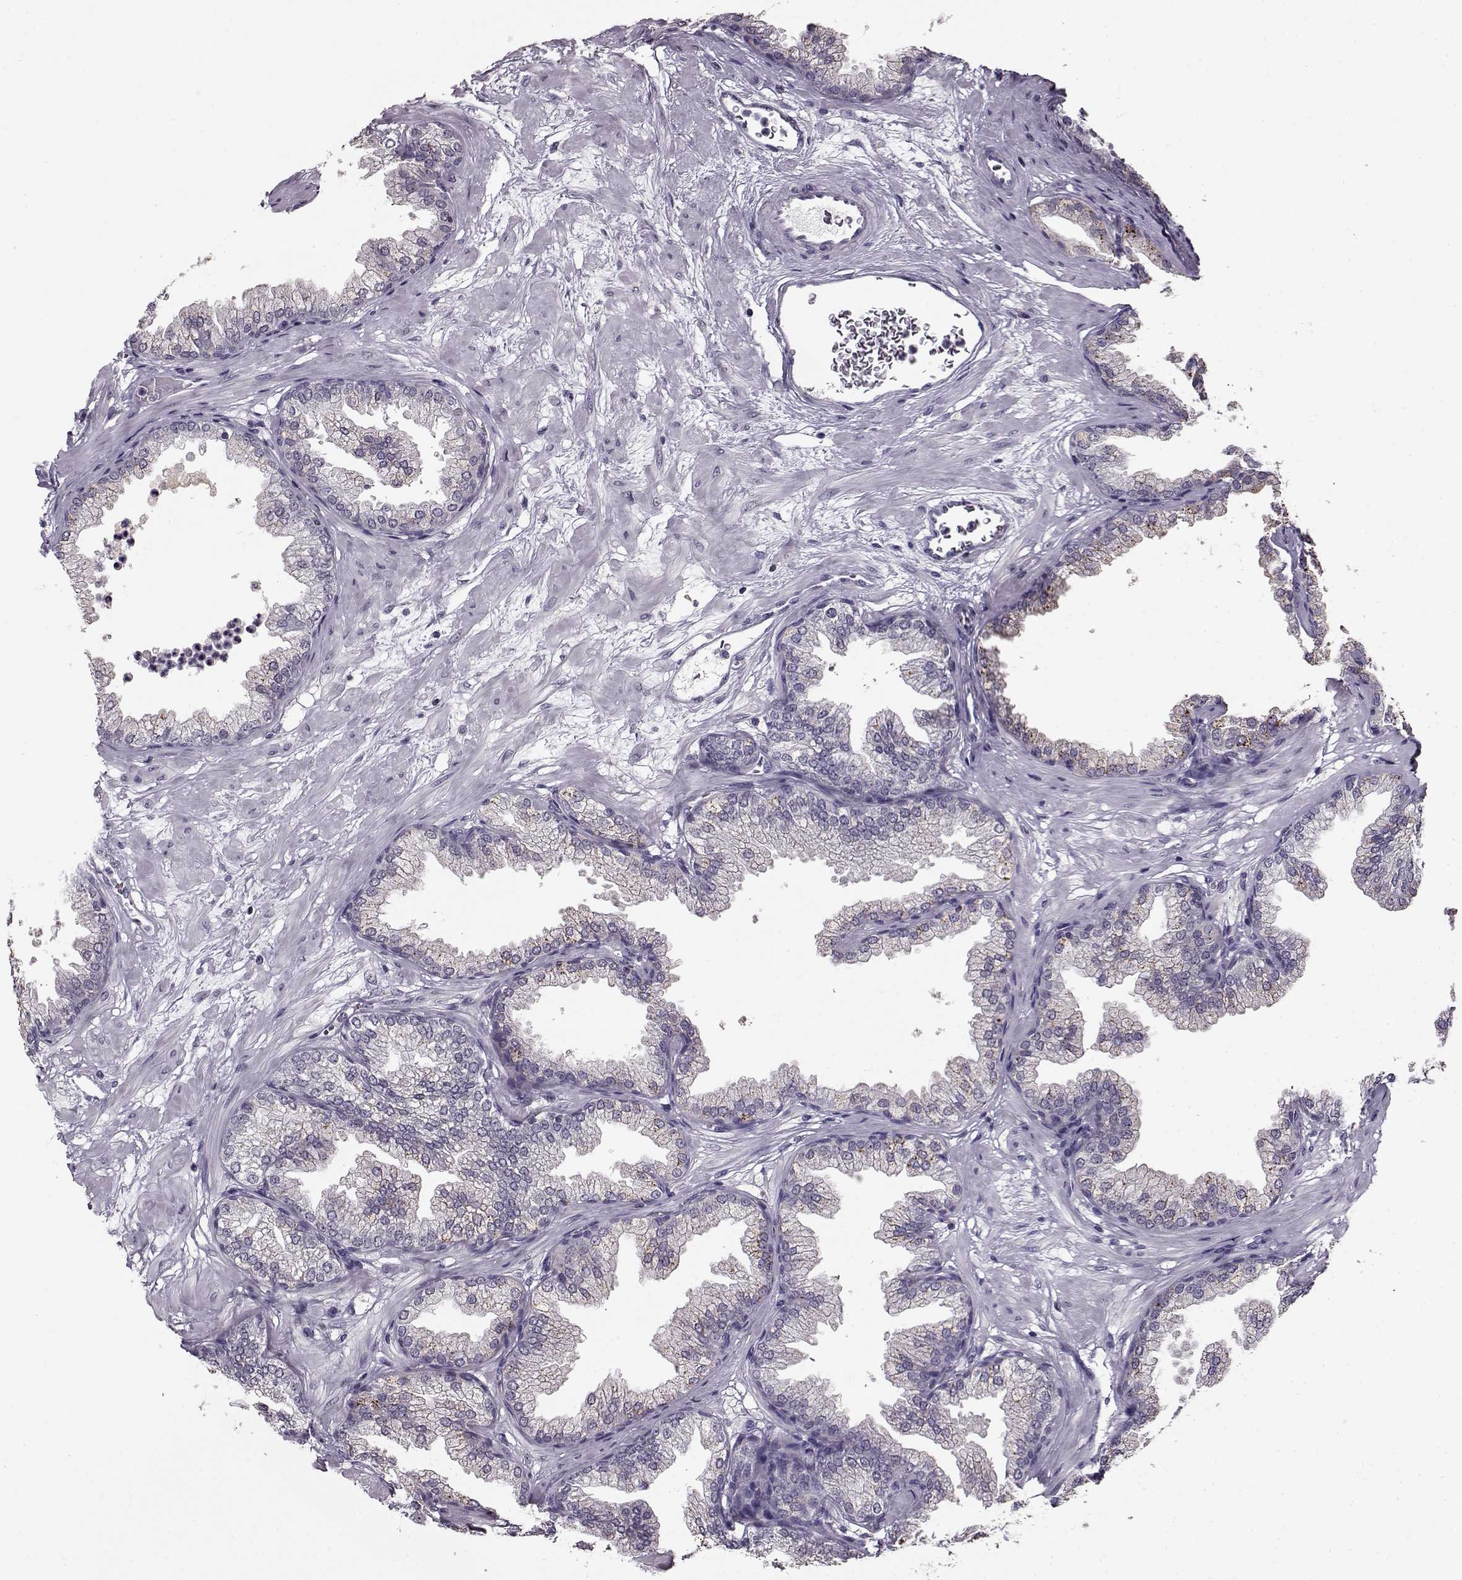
{"staining": {"intensity": "negative", "quantity": "none", "location": "none"}, "tissue": "prostate", "cell_type": "Glandular cells", "image_type": "normal", "snomed": [{"axis": "morphology", "description": "Normal tissue, NOS"}, {"axis": "topography", "description": "Prostate"}], "caption": "This micrograph is of benign prostate stained with immunohistochemistry (IHC) to label a protein in brown with the nuclei are counter-stained blue. There is no expression in glandular cells.", "gene": "RP1L1", "patient": {"sex": "male", "age": 37}}